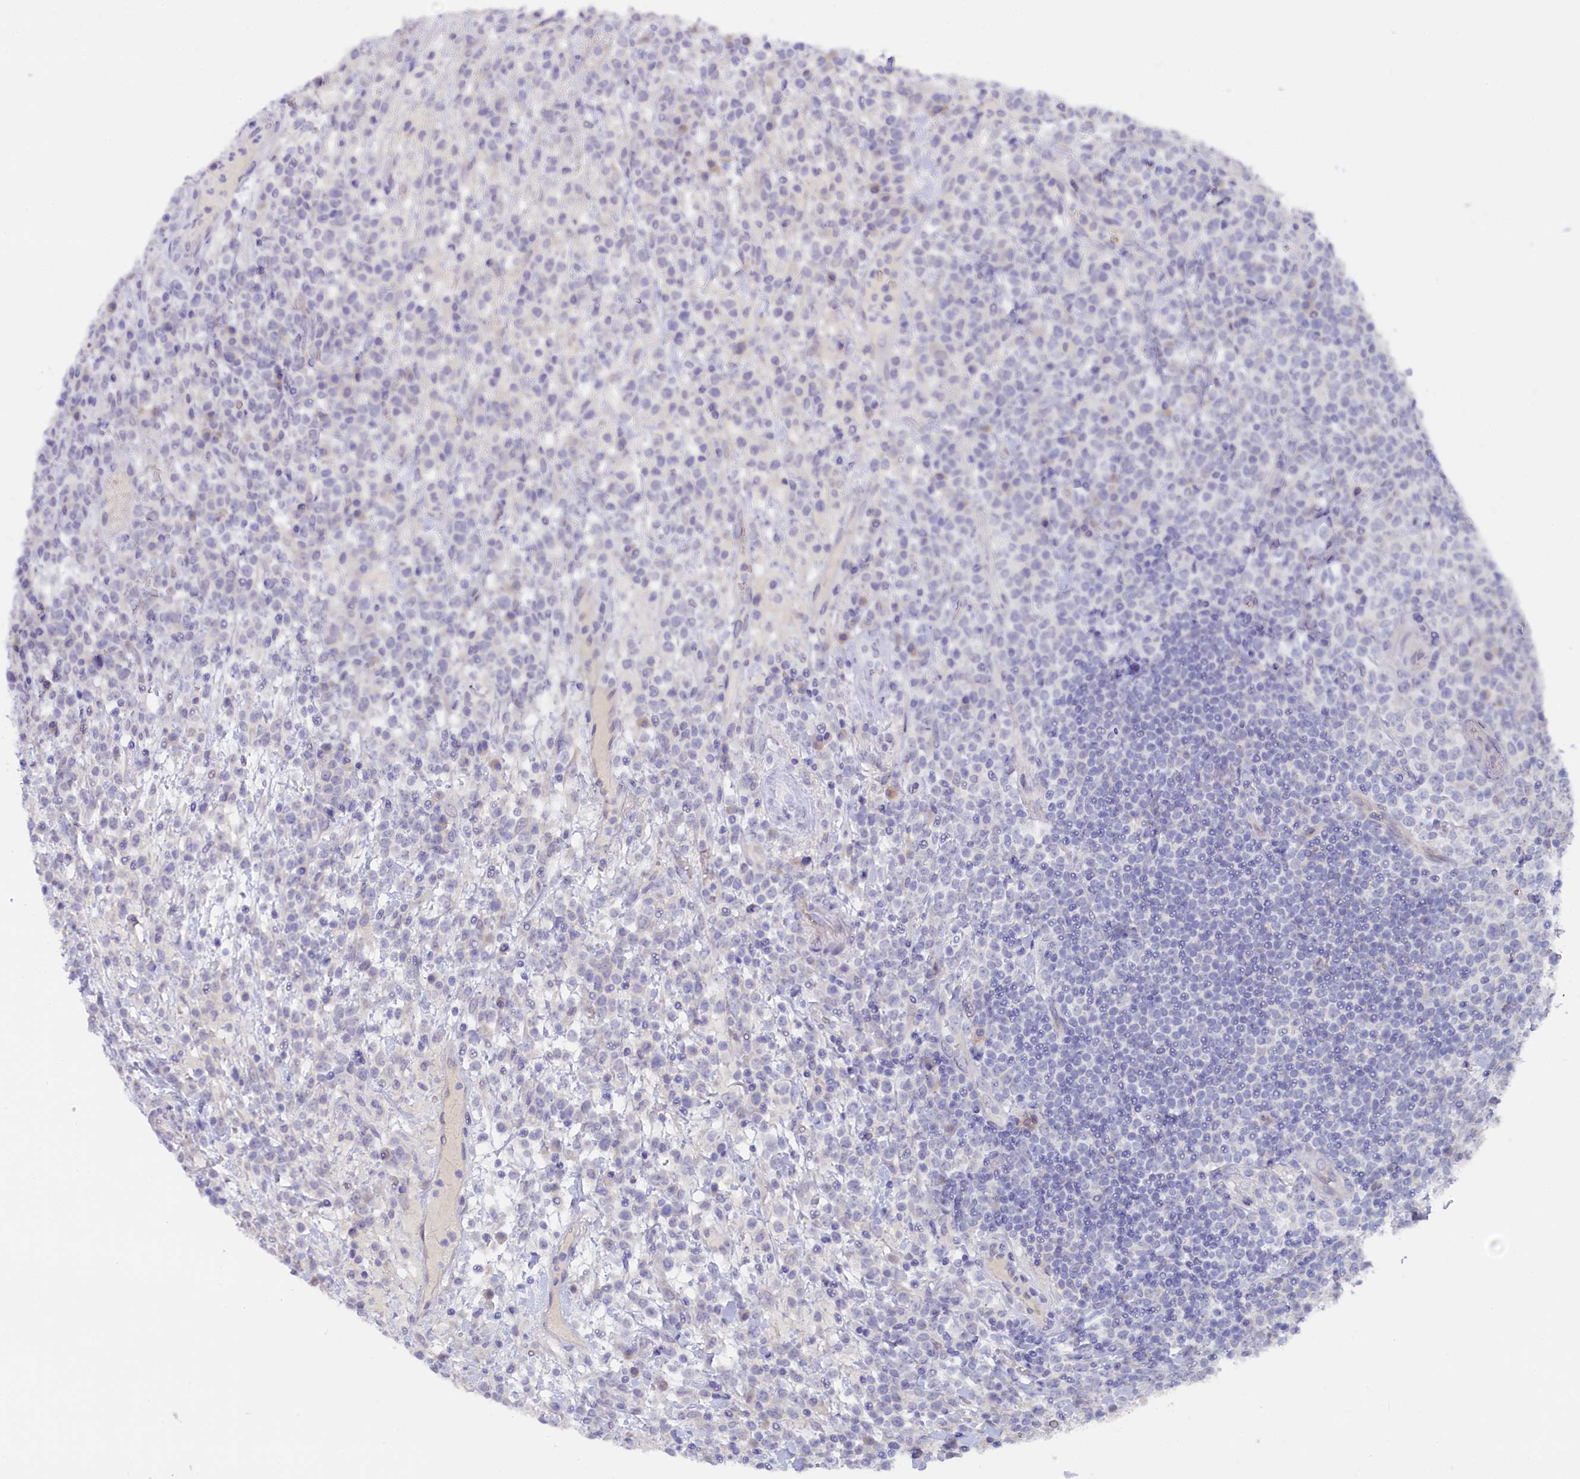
{"staining": {"intensity": "negative", "quantity": "none", "location": "none"}, "tissue": "lymphoma", "cell_type": "Tumor cells", "image_type": "cancer", "snomed": [{"axis": "morphology", "description": "Malignant lymphoma, non-Hodgkin's type, High grade"}, {"axis": "topography", "description": "Colon"}], "caption": "The photomicrograph exhibits no staining of tumor cells in lymphoma.", "gene": "ZSWIM4", "patient": {"sex": "female", "age": 53}}